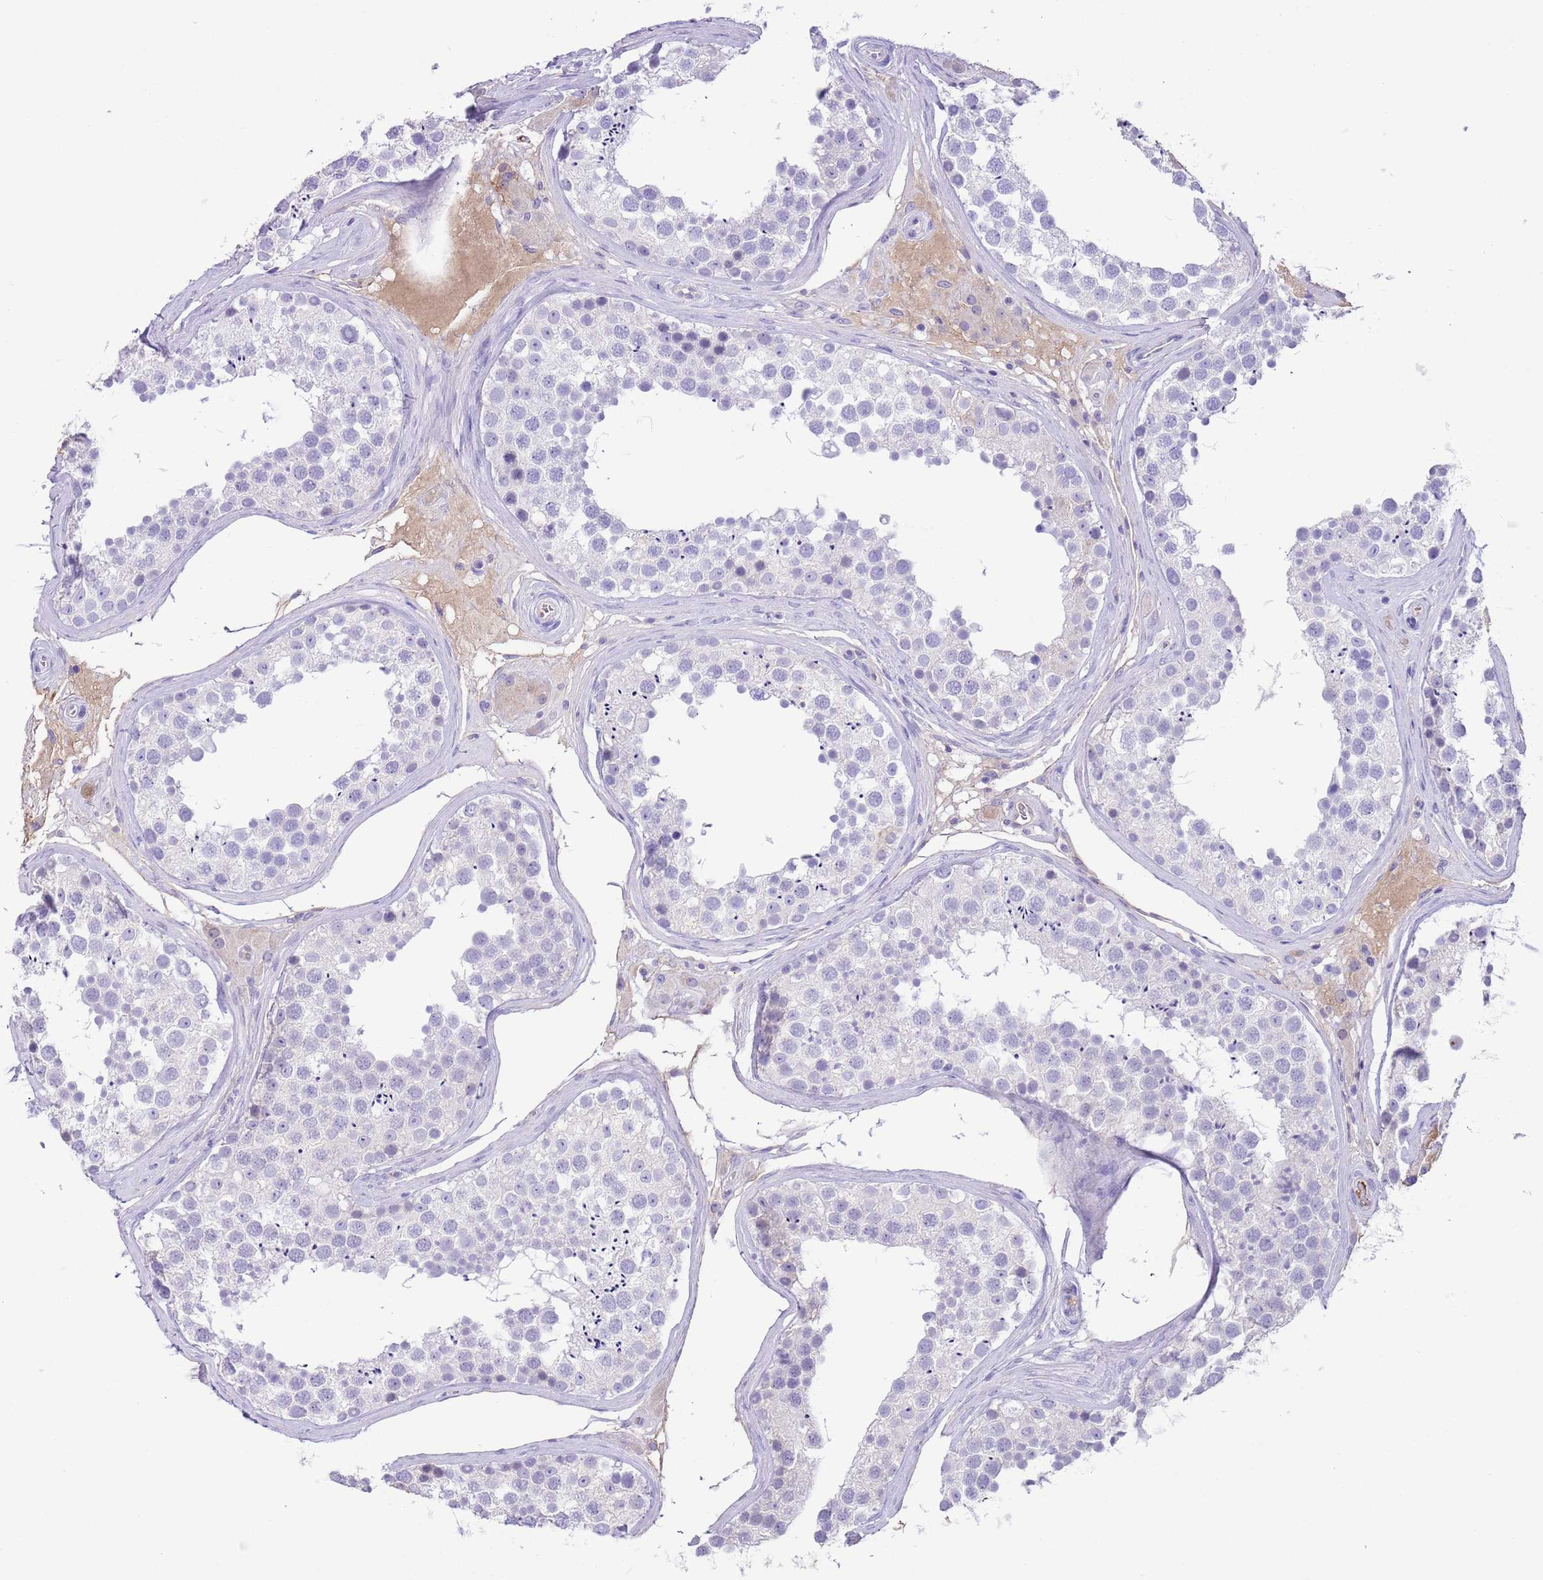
{"staining": {"intensity": "negative", "quantity": "none", "location": "none"}, "tissue": "testis", "cell_type": "Cells in seminiferous ducts", "image_type": "normal", "snomed": [{"axis": "morphology", "description": "Normal tissue, NOS"}, {"axis": "topography", "description": "Testis"}], "caption": "This is an IHC image of benign human testis. There is no staining in cells in seminiferous ducts.", "gene": "IGF1", "patient": {"sex": "male", "age": 46}}